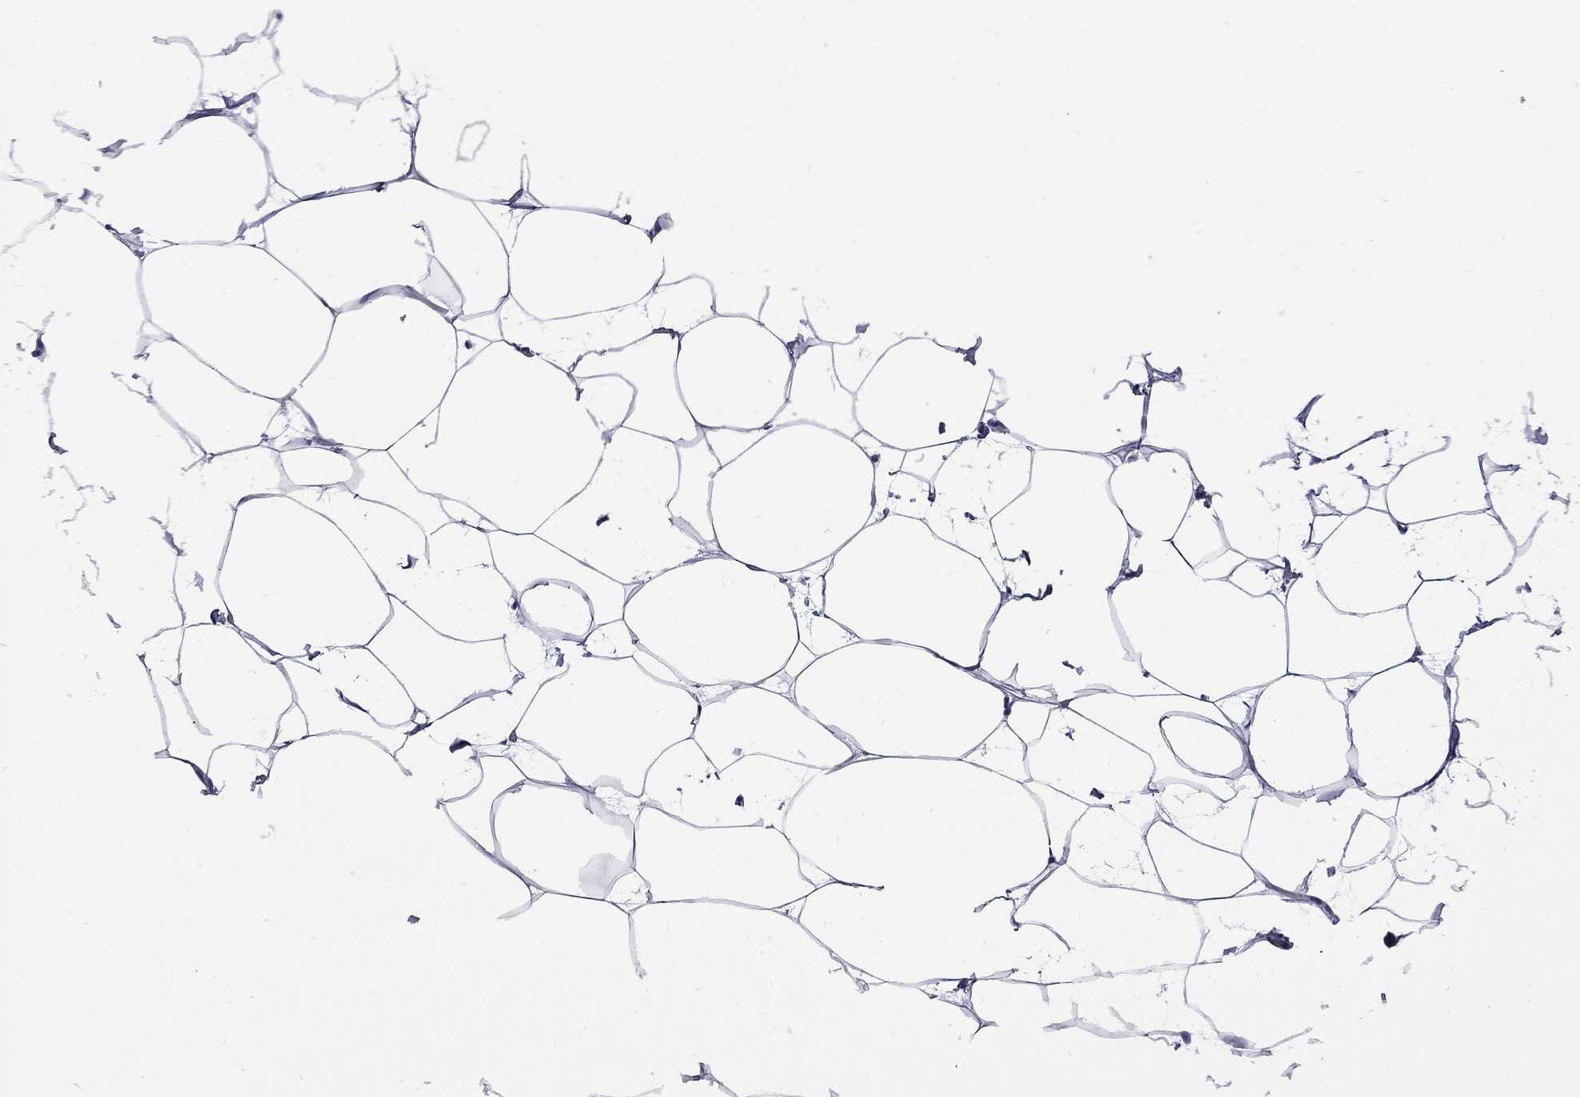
{"staining": {"intensity": "negative", "quantity": "none", "location": "none"}, "tissue": "breast", "cell_type": "Adipocytes", "image_type": "normal", "snomed": [{"axis": "morphology", "description": "Normal tissue, NOS"}, {"axis": "topography", "description": "Breast"}], "caption": "High power microscopy image of an IHC photomicrograph of unremarkable breast, revealing no significant expression in adipocytes. The staining is performed using DAB (3,3'-diaminobenzidine) brown chromogen with nuclei counter-stained in using hematoxylin.", "gene": "MGARP", "patient": {"sex": "female", "age": 32}}